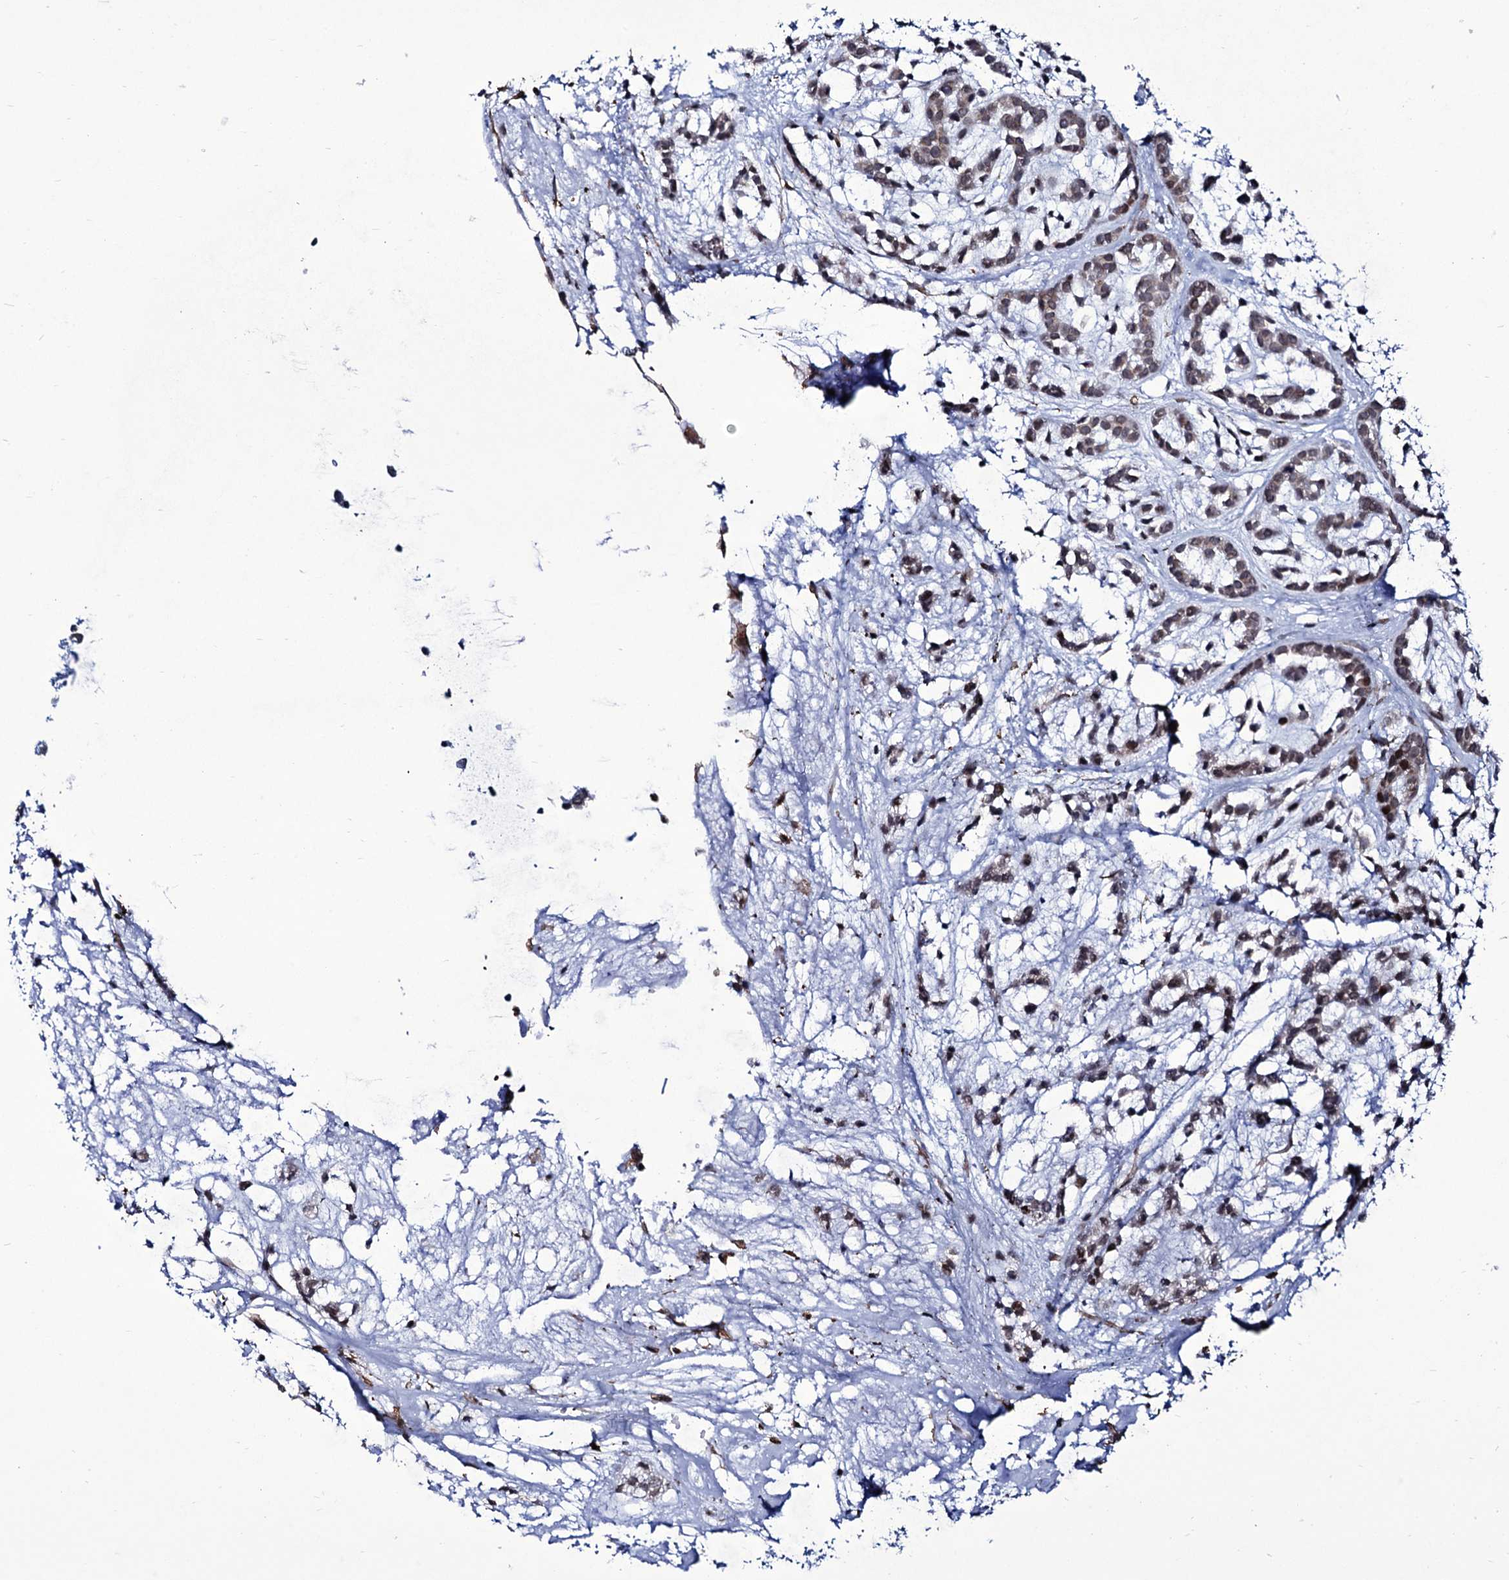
{"staining": {"intensity": "negative", "quantity": "none", "location": "none"}, "tissue": "head and neck cancer", "cell_type": "Tumor cells", "image_type": "cancer", "snomed": [{"axis": "morphology", "description": "Adenocarcinoma, NOS"}, {"axis": "morphology", "description": "Adenoma, NOS"}, {"axis": "topography", "description": "Head-Neck"}], "caption": "This is an immunohistochemistry (IHC) image of human head and neck cancer (adenocarcinoma). There is no expression in tumor cells.", "gene": "ZC3H12C", "patient": {"sex": "female", "age": 55}}